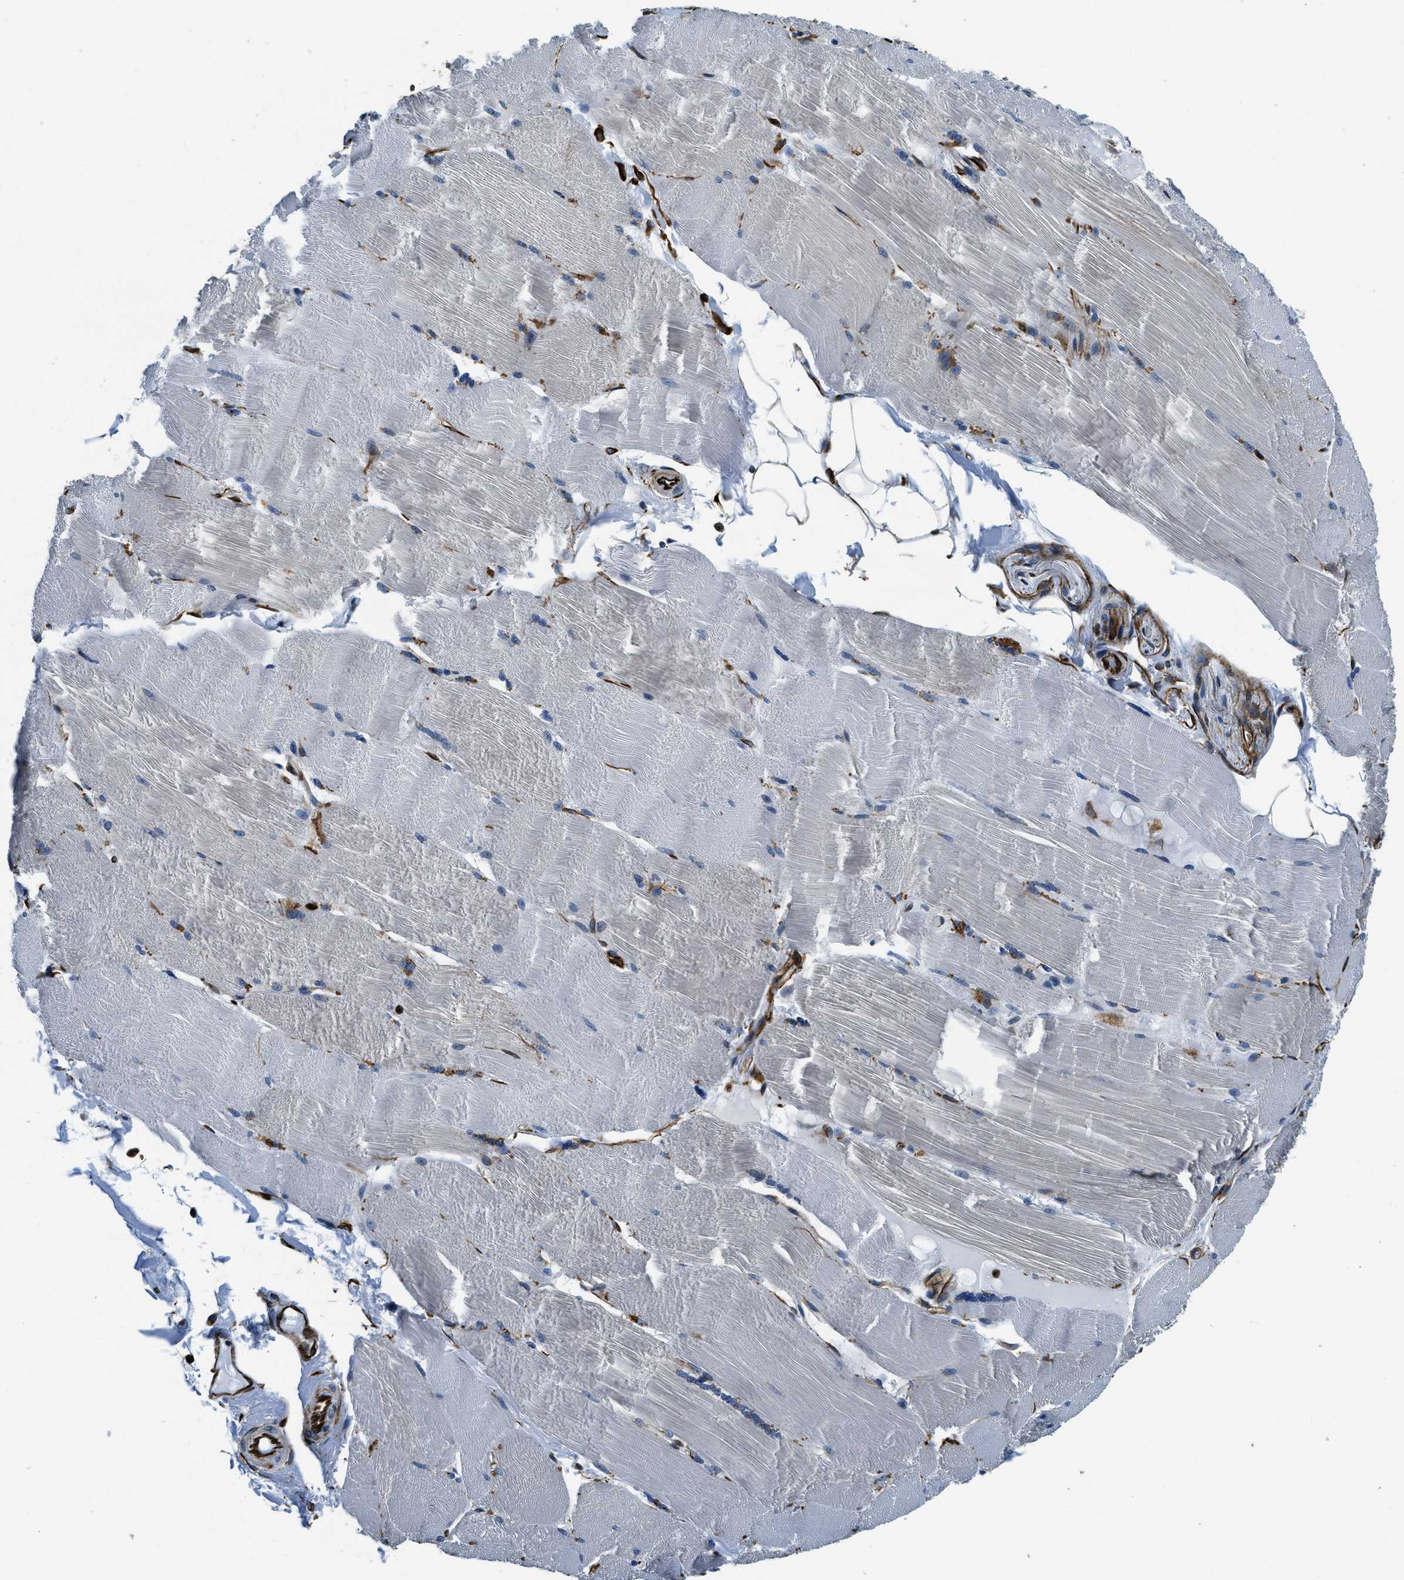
{"staining": {"intensity": "negative", "quantity": "none", "location": "none"}, "tissue": "skeletal muscle", "cell_type": "Myocytes", "image_type": "normal", "snomed": [{"axis": "morphology", "description": "Normal tissue, NOS"}, {"axis": "topography", "description": "Skin"}, {"axis": "topography", "description": "Skeletal muscle"}], "caption": "IHC histopathology image of benign skeletal muscle stained for a protein (brown), which reveals no expression in myocytes.", "gene": "GNS", "patient": {"sex": "male", "age": 83}}